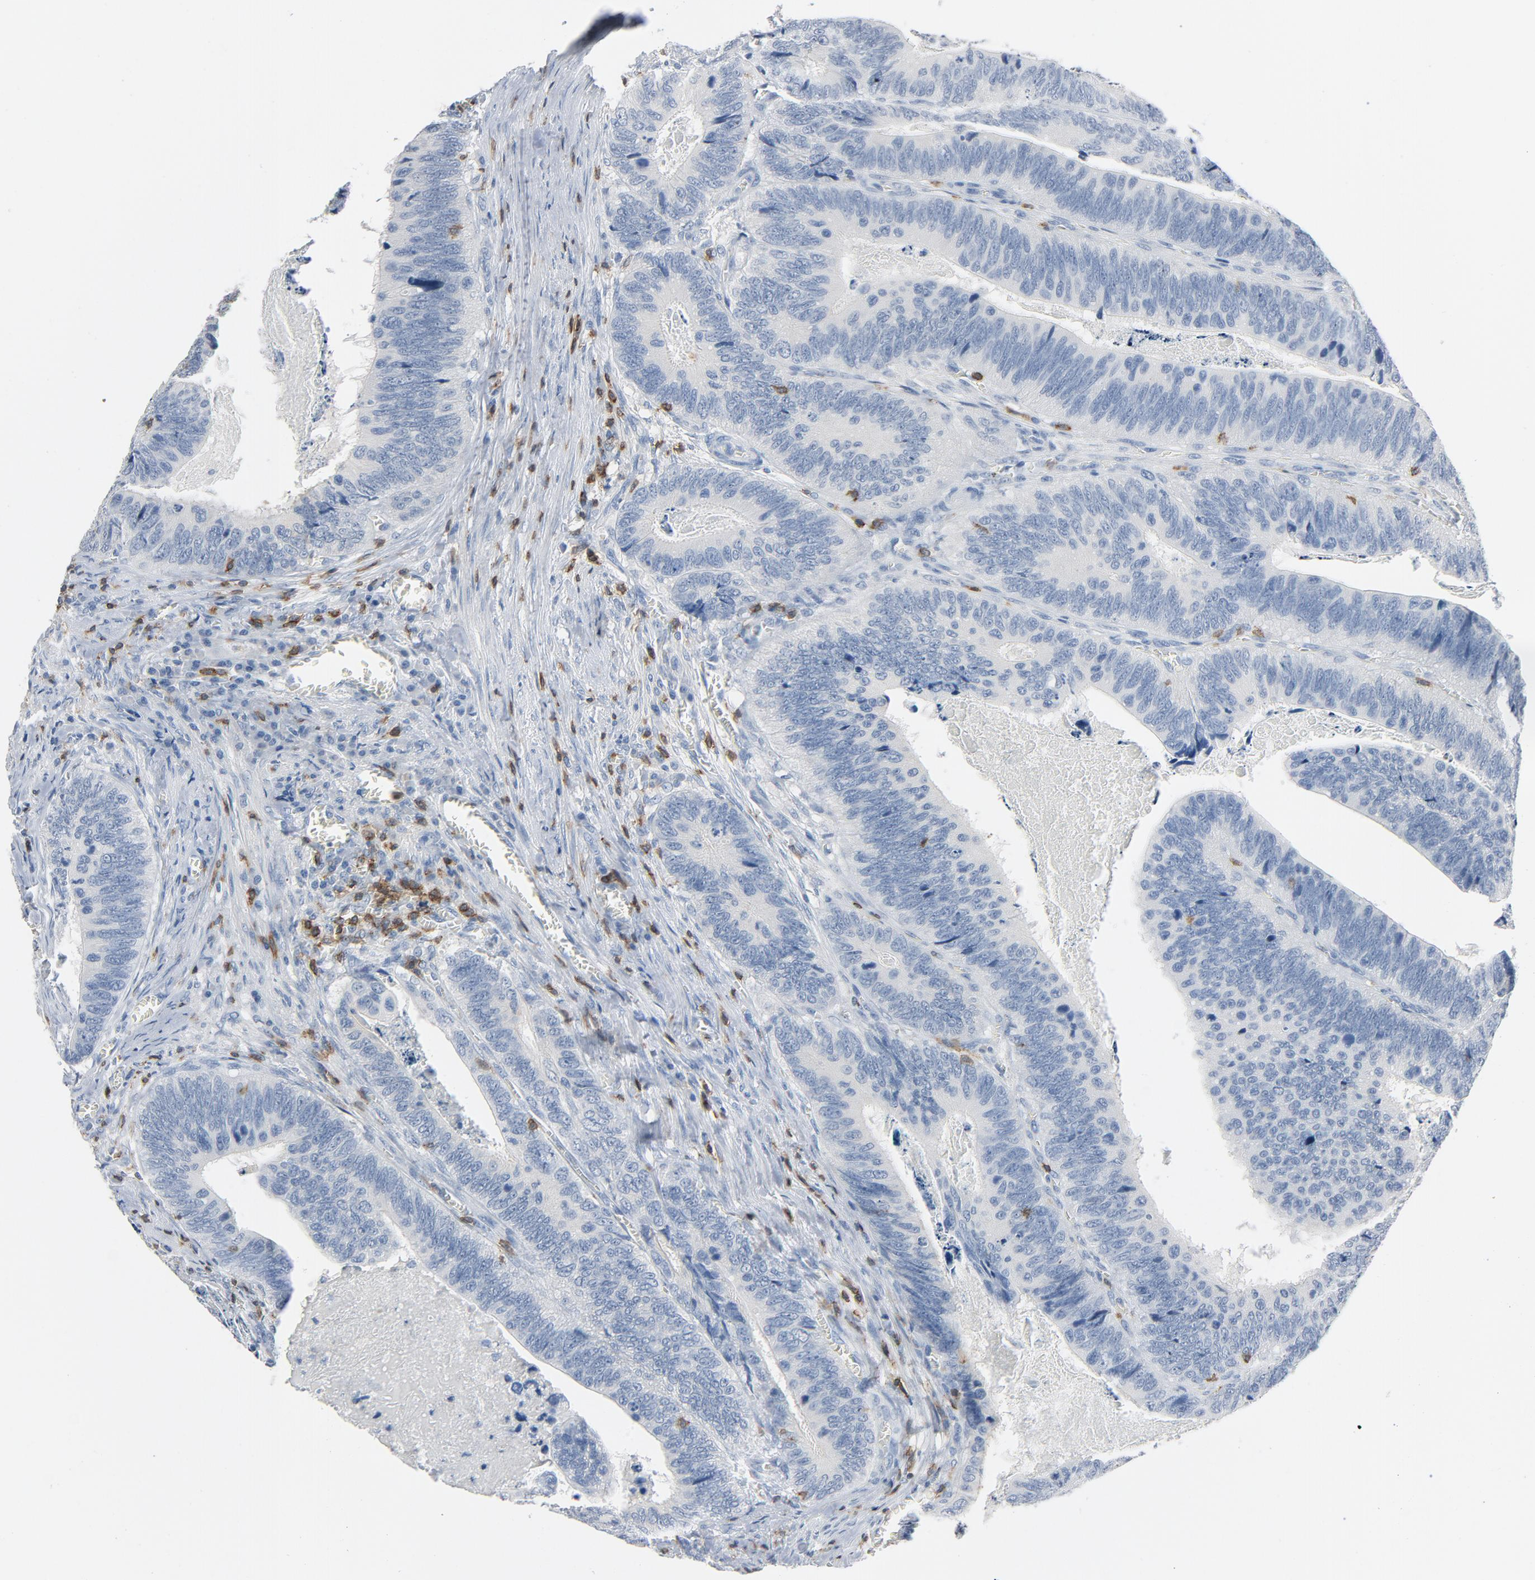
{"staining": {"intensity": "negative", "quantity": "none", "location": "none"}, "tissue": "colorectal cancer", "cell_type": "Tumor cells", "image_type": "cancer", "snomed": [{"axis": "morphology", "description": "Adenocarcinoma, NOS"}, {"axis": "topography", "description": "Colon"}], "caption": "Immunohistochemistry of colorectal cancer reveals no expression in tumor cells.", "gene": "LCK", "patient": {"sex": "male", "age": 72}}